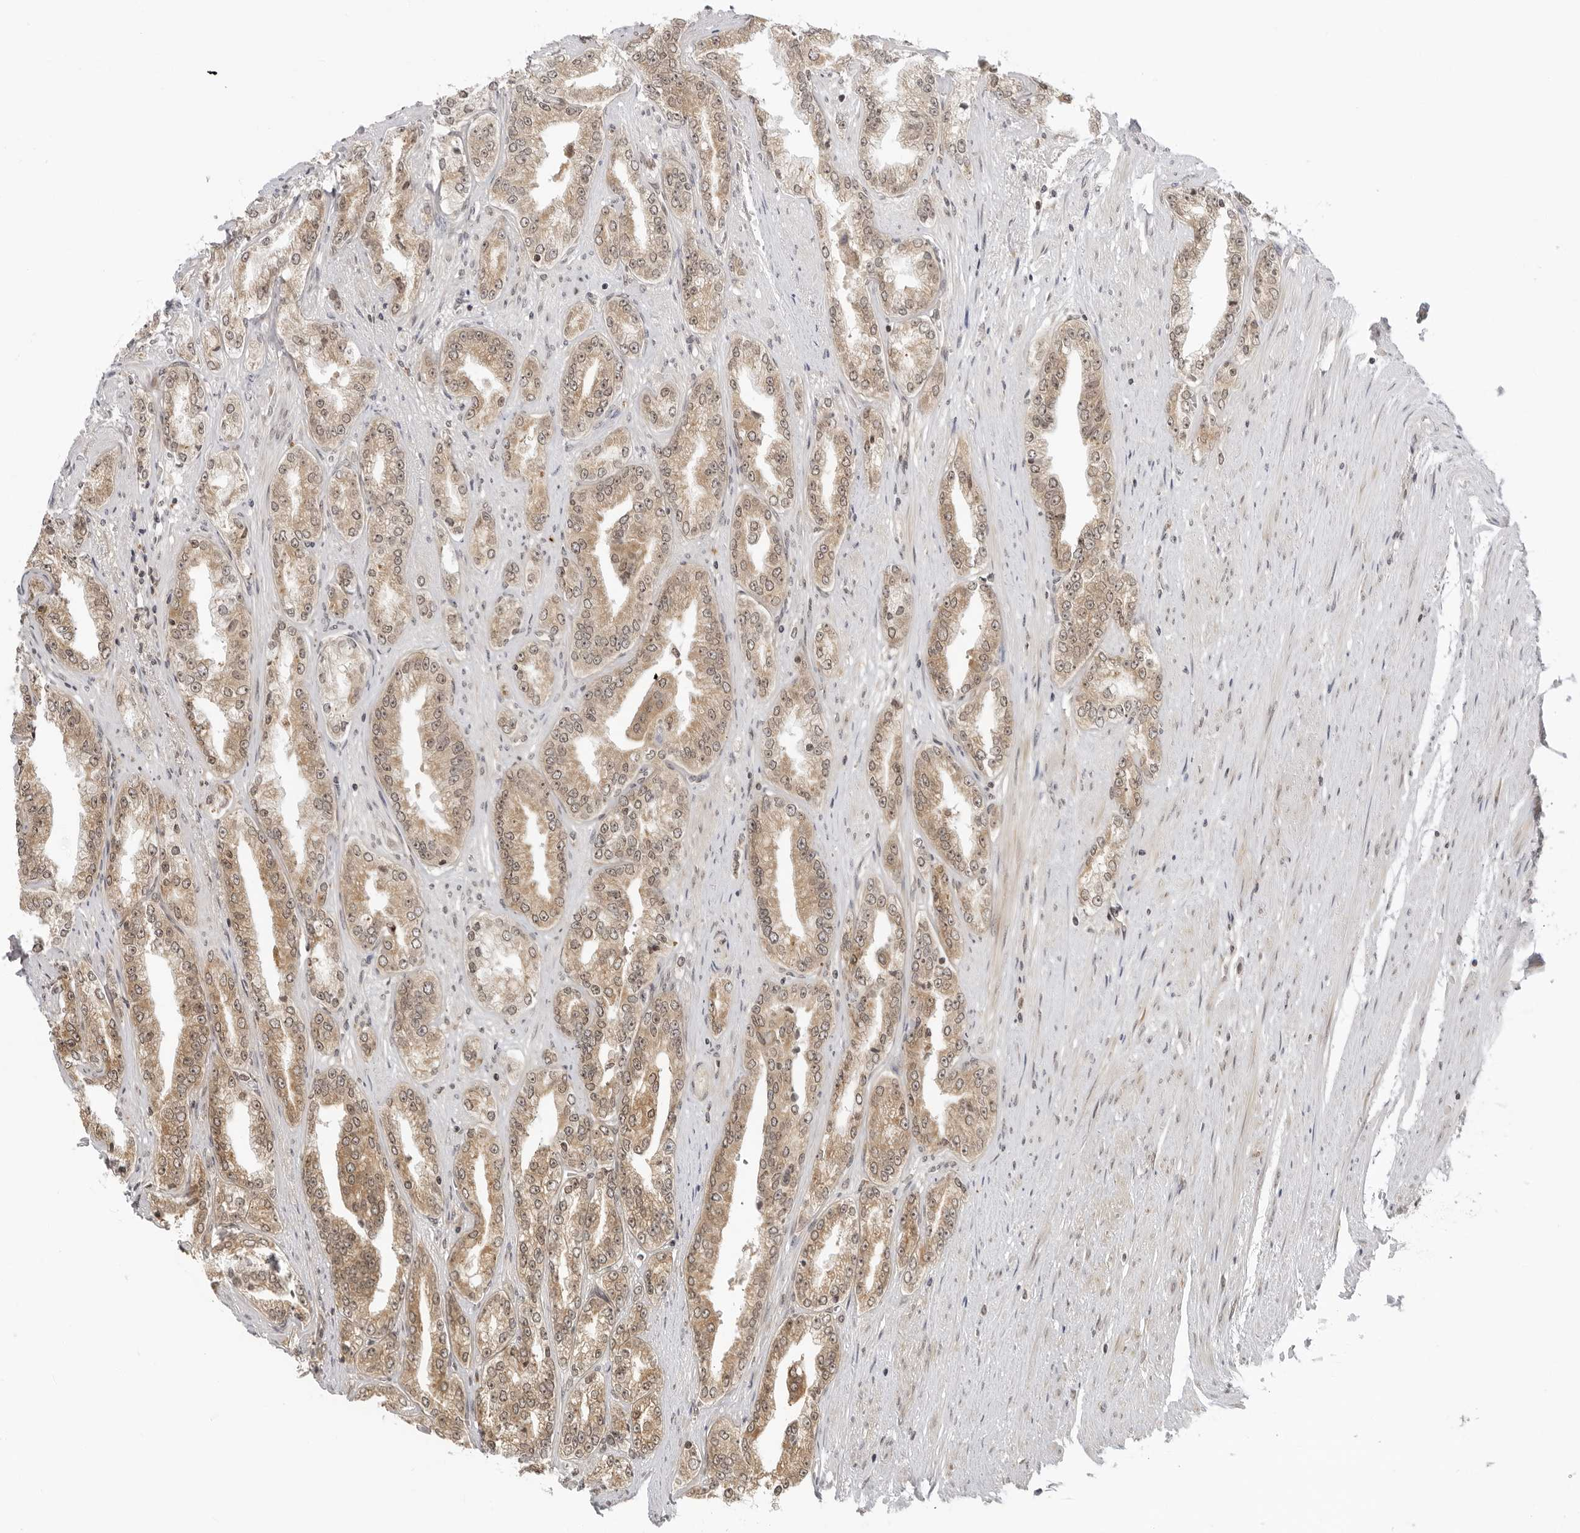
{"staining": {"intensity": "moderate", "quantity": ">75%", "location": "cytoplasmic/membranous"}, "tissue": "prostate cancer", "cell_type": "Tumor cells", "image_type": "cancer", "snomed": [{"axis": "morphology", "description": "Adenocarcinoma, High grade"}, {"axis": "topography", "description": "Prostate"}], "caption": "Human prostate cancer (adenocarcinoma (high-grade)) stained with a brown dye demonstrates moderate cytoplasmic/membranous positive positivity in about >75% of tumor cells.", "gene": "PRRC2C", "patient": {"sex": "male", "age": 71}}